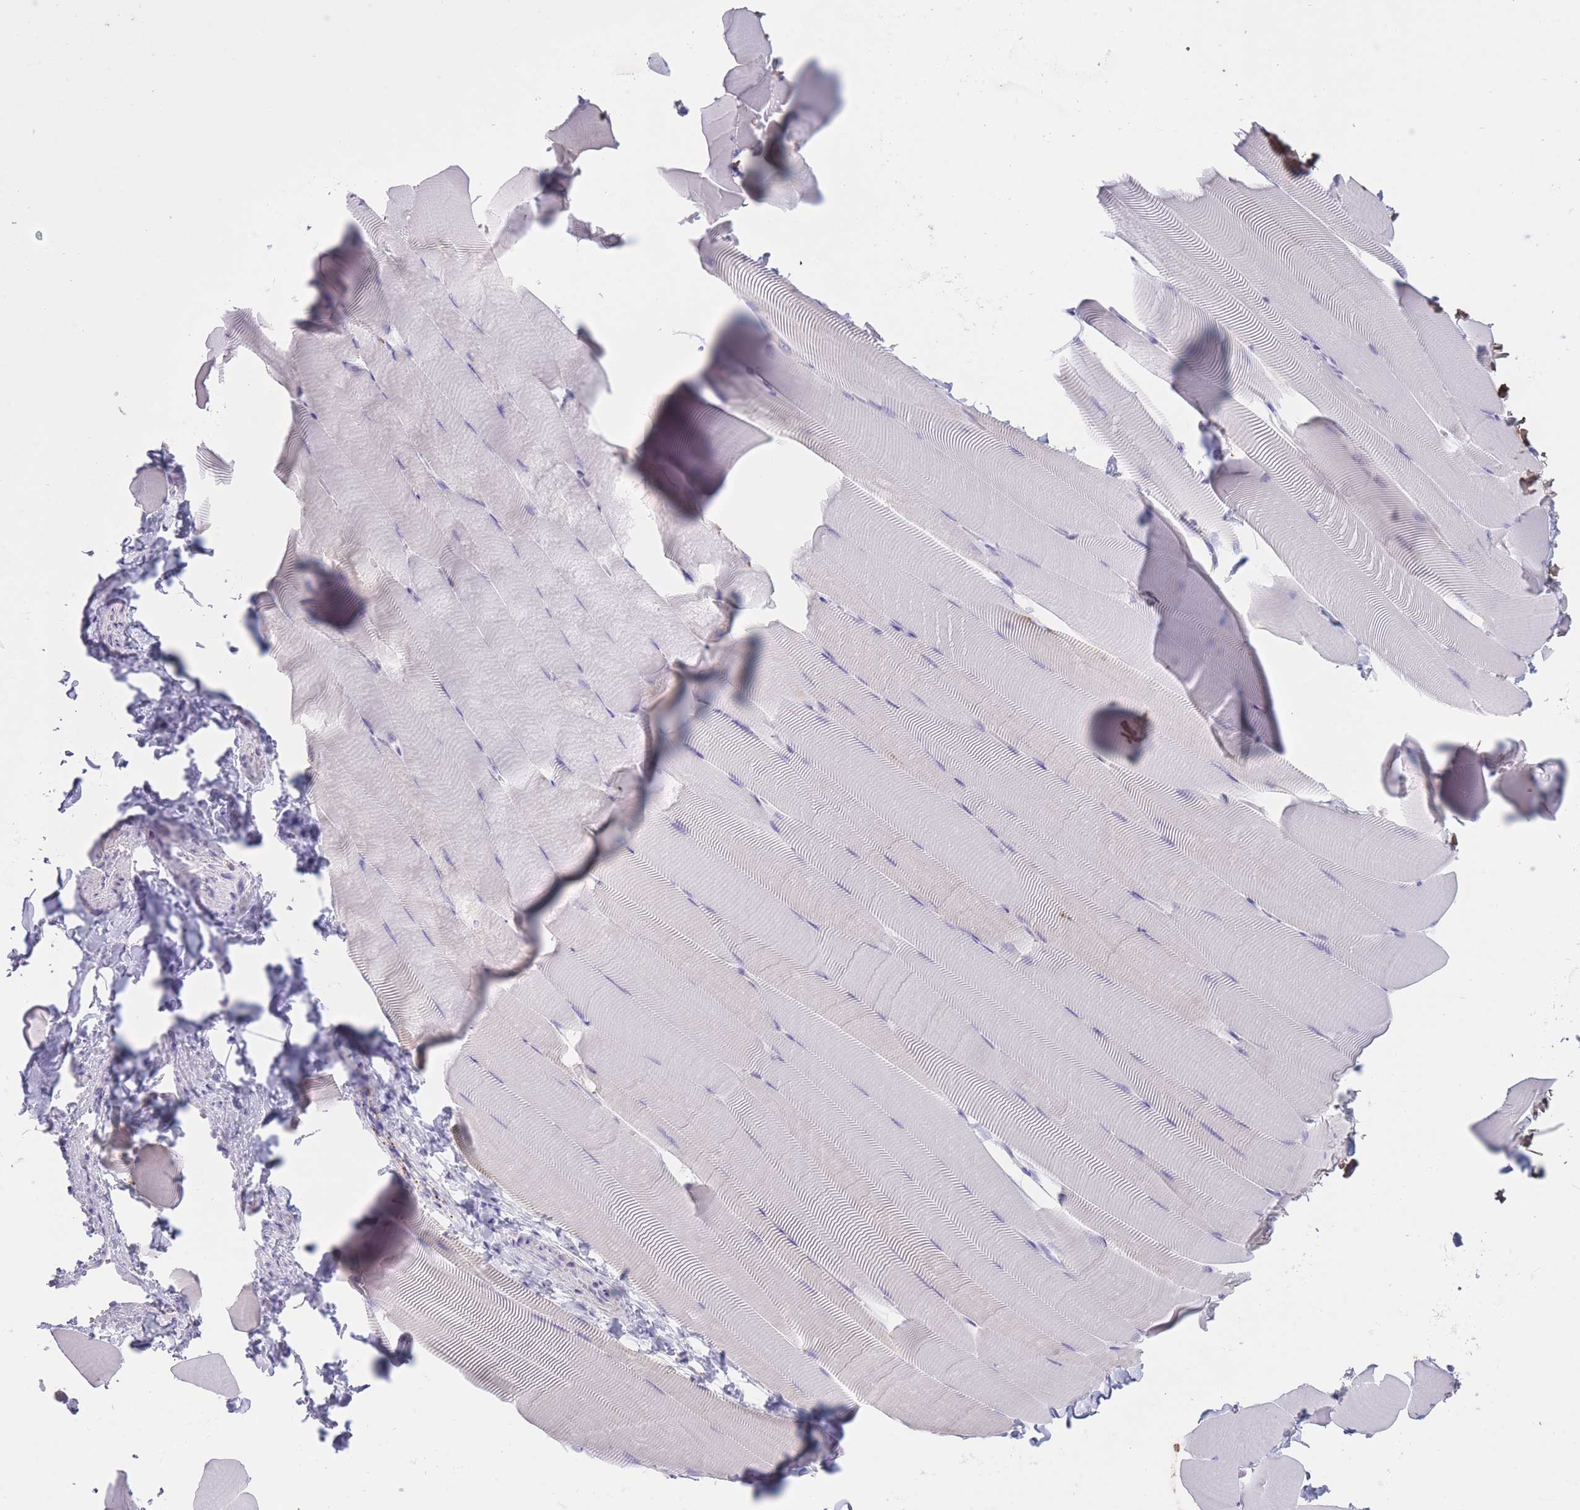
{"staining": {"intensity": "negative", "quantity": "none", "location": "none"}, "tissue": "skeletal muscle", "cell_type": "Myocytes", "image_type": "normal", "snomed": [{"axis": "morphology", "description": "Normal tissue, NOS"}, {"axis": "topography", "description": "Skeletal muscle"}], "caption": "This is an immunohistochemistry histopathology image of normal skeletal muscle. There is no staining in myocytes.", "gene": "AP3S1", "patient": {"sex": "male", "age": 25}}